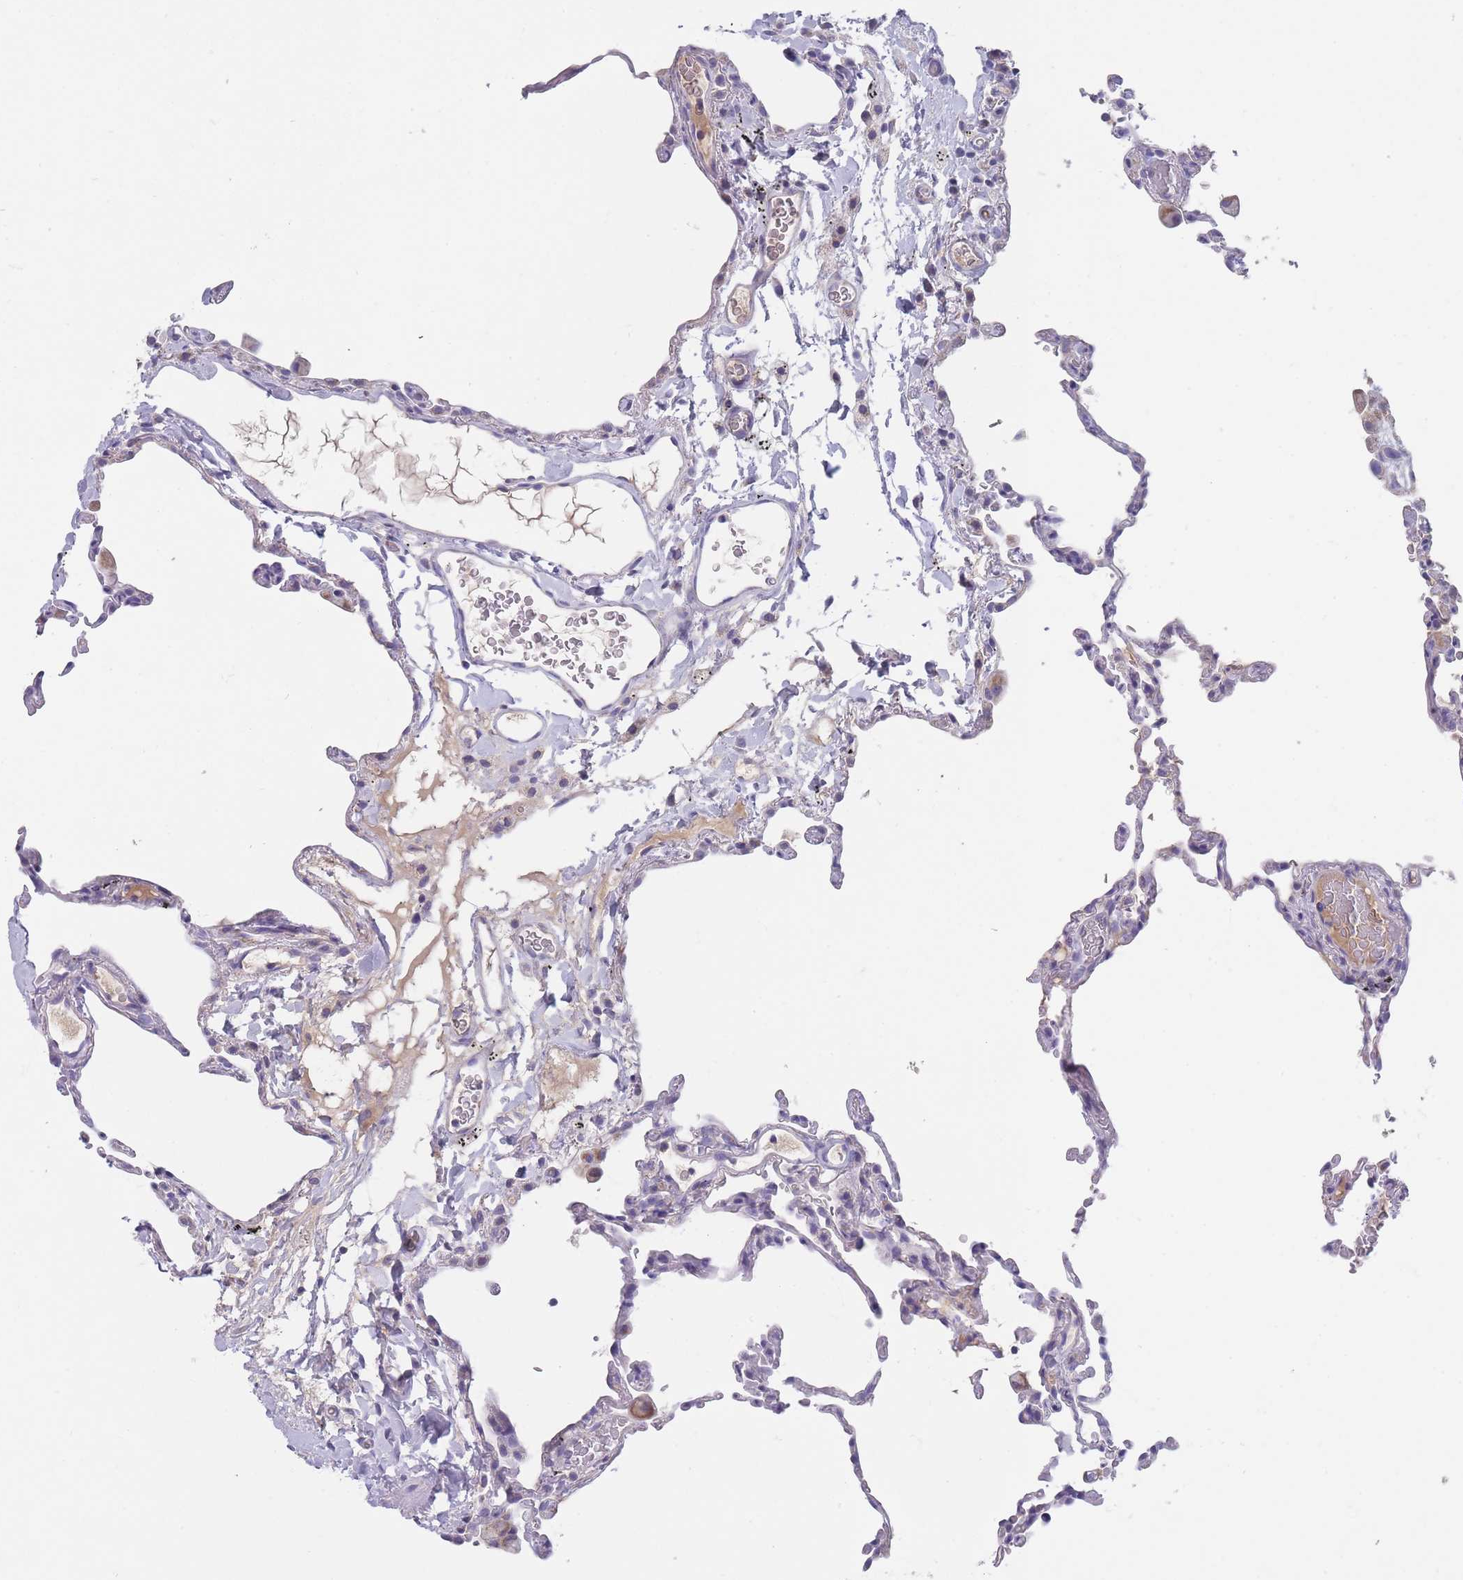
{"staining": {"intensity": "negative", "quantity": "none", "location": "none"}, "tissue": "lung", "cell_type": "Alveolar cells", "image_type": "normal", "snomed": [{"axis": "morphology", "description": "Normal tissue, NOS"}, {"axis": "topography", "description": "Lung"}], "caption": "Protein analysis of normal lung reveals no significant positivity in alveolar cells.", "gene": "MRPS14", "patient": {"sex": "female", "age": 57}}